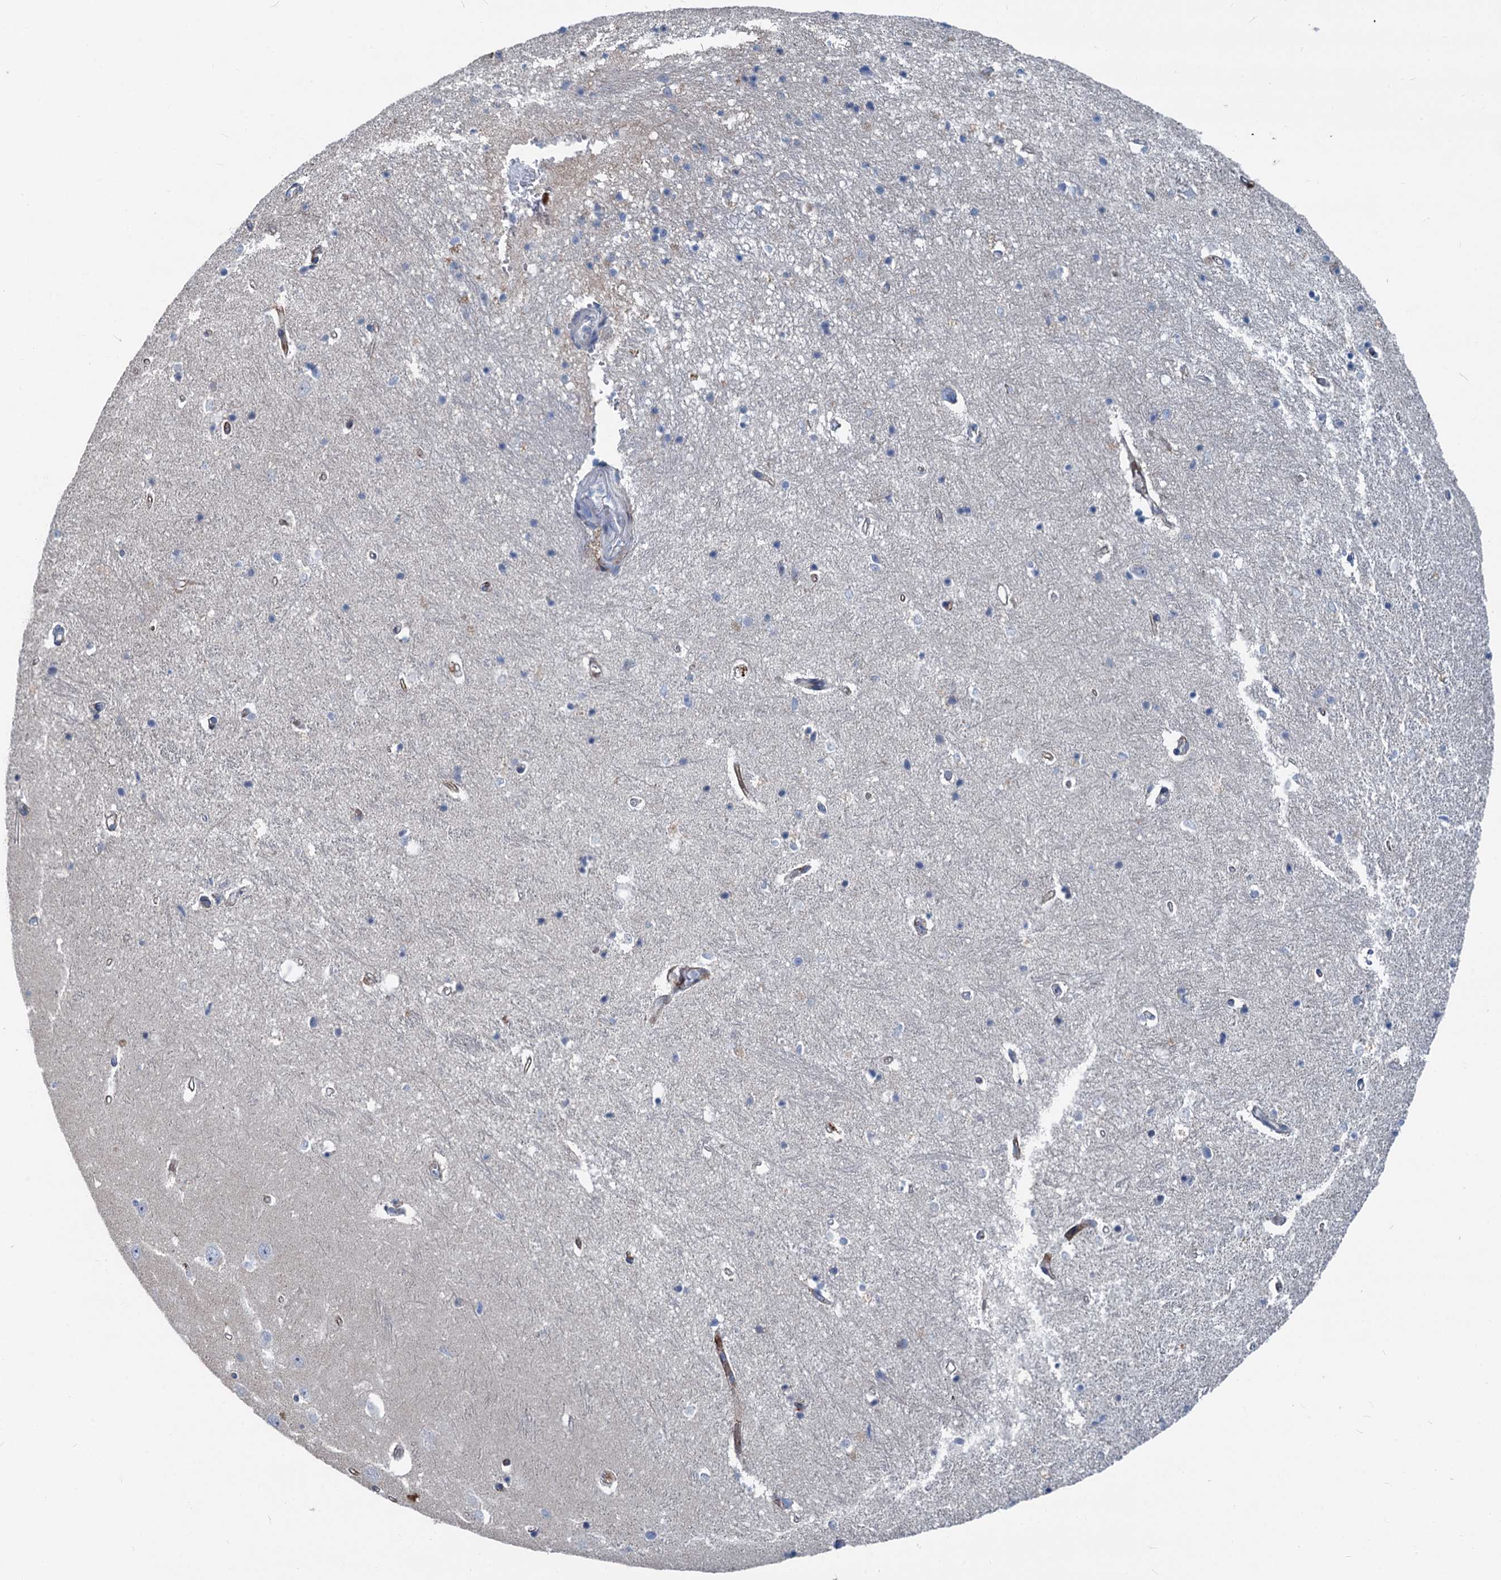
{"staining": {"intensity": "negative", "quantity": "none", "location": "none"}, "tissue": "hippocampus", "cell_type": "Glial cells", "image_type": "normal", "snomed": [{"axis": "morphology", "description": "Normal tissue, NOS"}, {"axis": "topography", "description": "Hippocampus"}], "caption": "The immunohistochemistry micrograph has no significant expression in glial cells of hippocampus.", "gene": "ASXL3", "patient": {"sex": "female", "age": 64}}